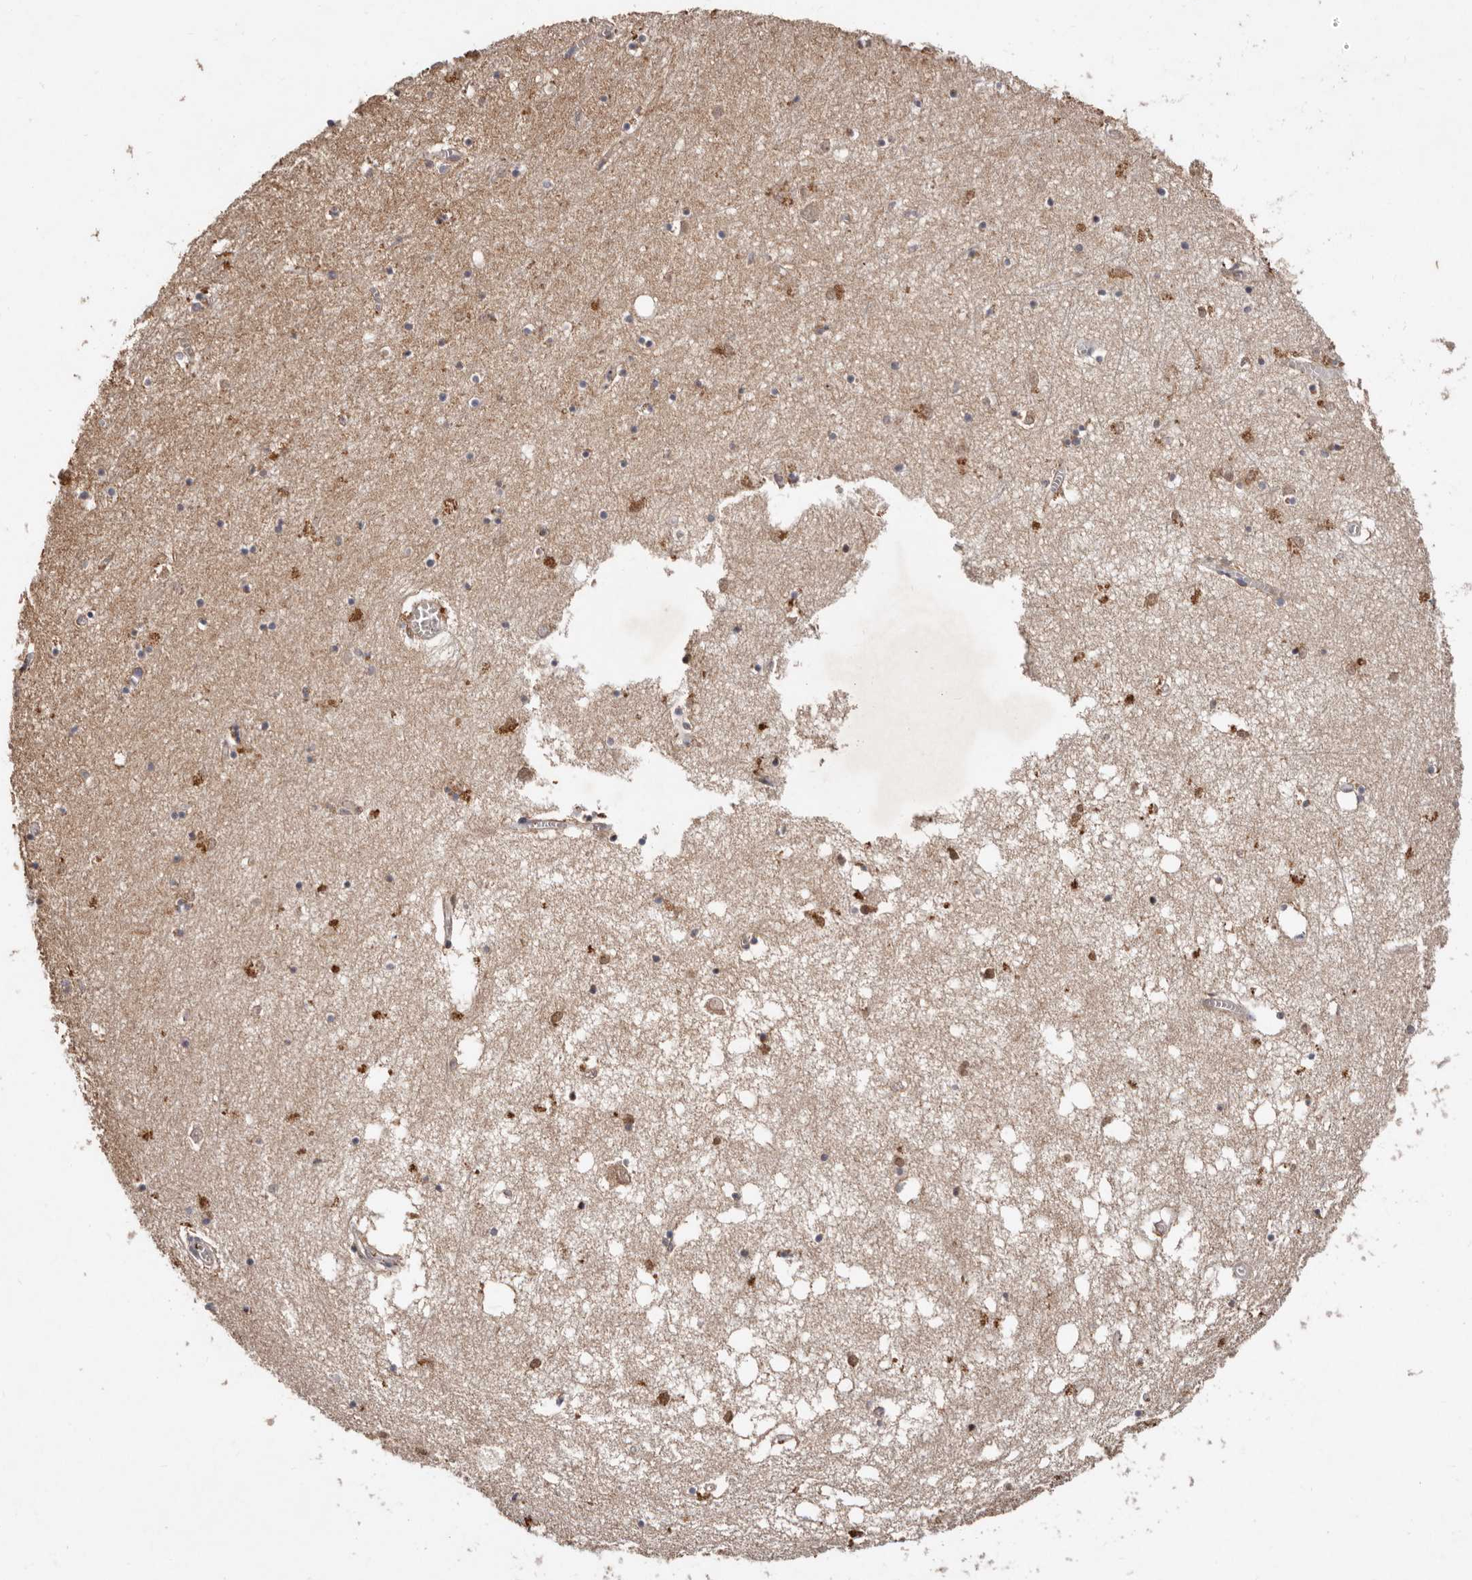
{"staining": {"intensity": "moderate", "quantity": "<25%", "location": "cytoplasmic/membranous"}, "tissue": "hippocampus", "cell_type": "Glial cells", "image_type": "normal", "snomed": [{"axis": "morphology", "description": "Normal tissue, NOS"}, {"axis": "topography", "description": "Hippocampus"}], "caption": "A brown stain labels moderate cytoplasmic/membranous staining of a protein in glial cells of unremarkable hippocampus. (DAB = brown stain, brightfield microscopy at high magnification).", "gene": "EDEM1", "patient": {"sex": "male", "age": 70}}